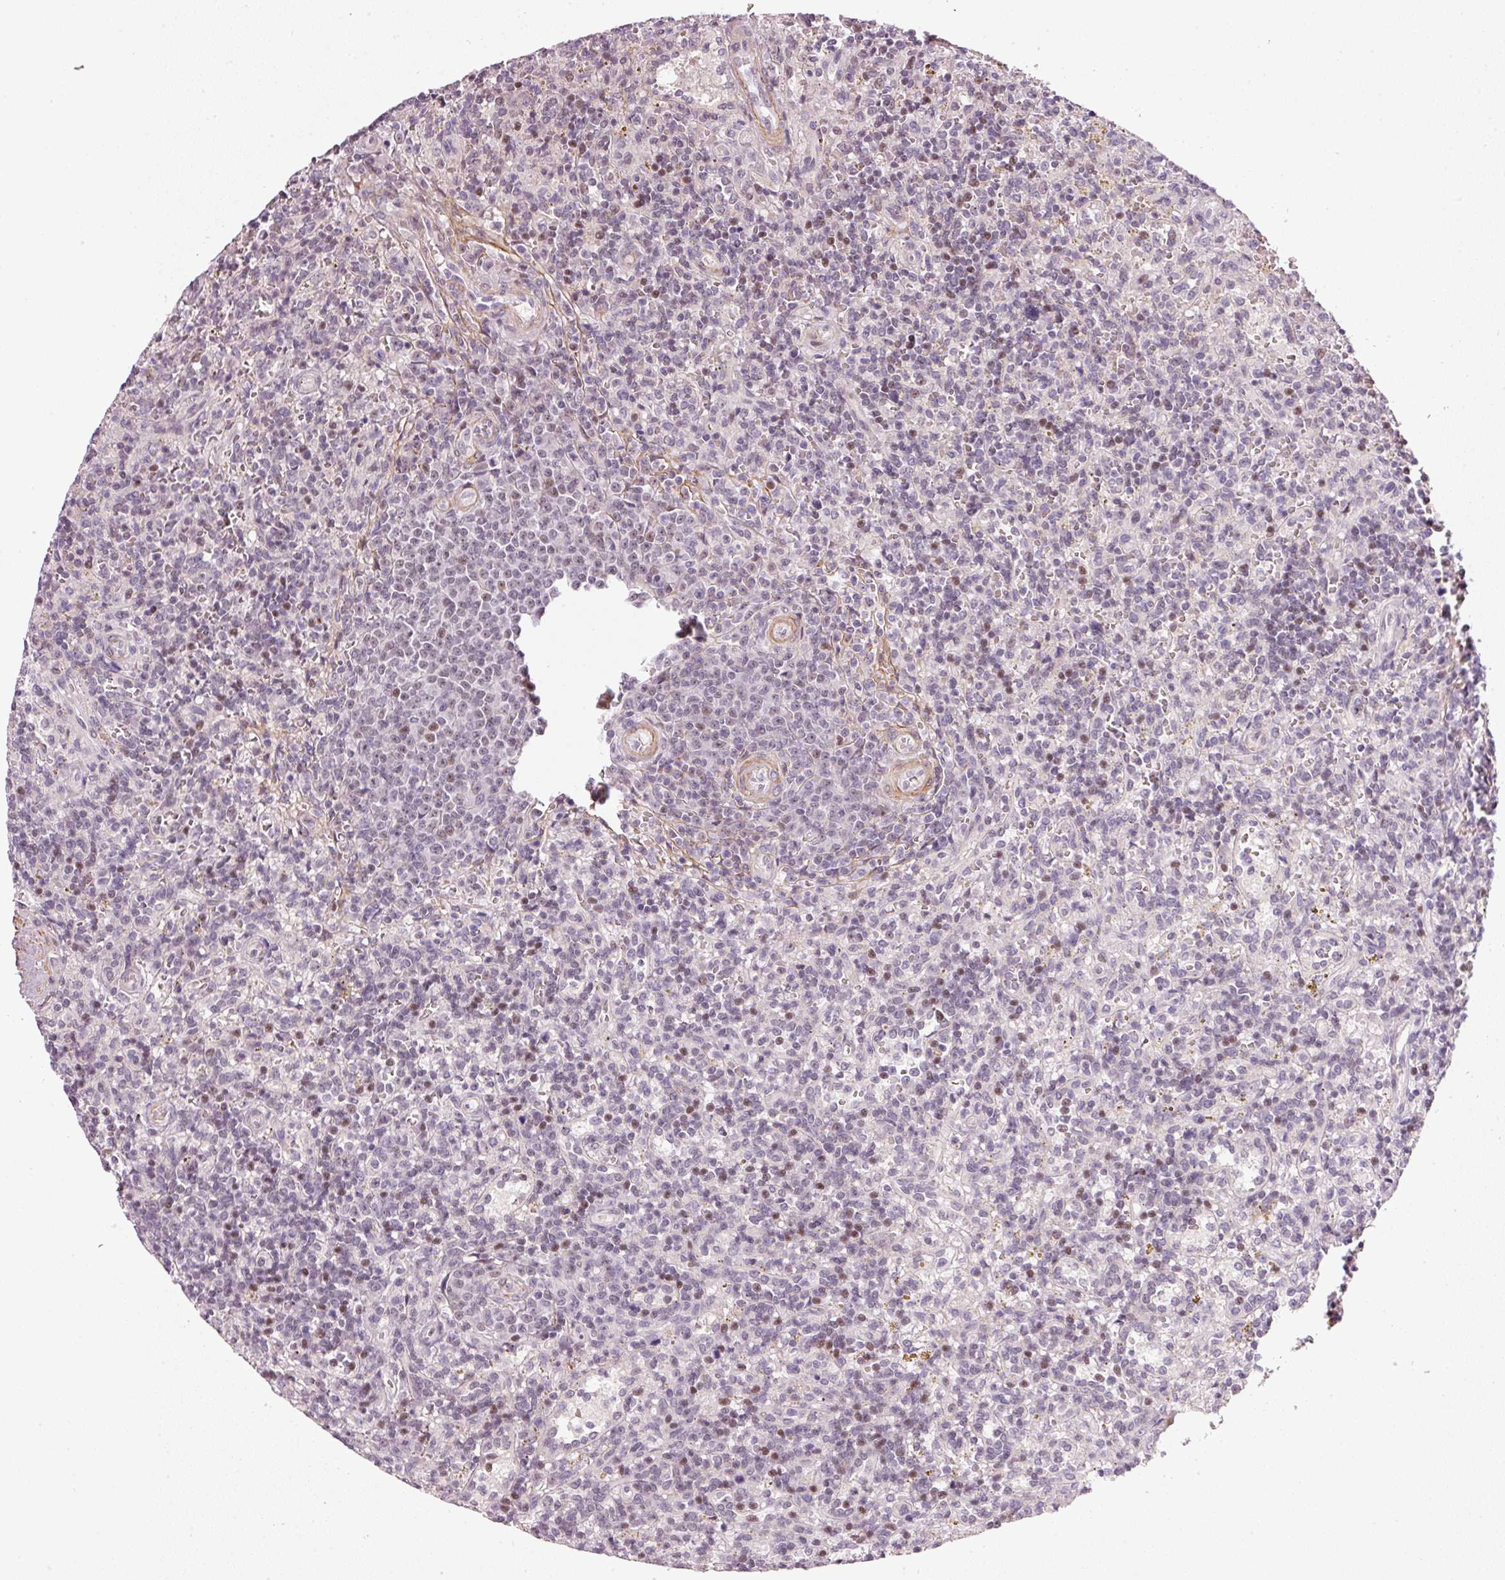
{"staining": {"intensity": "moderate", "quantity": "<25%", "location": "nuclear"}, "tissue": "lymphoma", "cell_type": "Tumor cells", "image_type": "cancer", "snomed": [{"axis": "morphology", "description": "Malignant lymphoma, non-Hodgkin's type, Low grade"}, {"axis": "topography", "description": "Spleen"}], "caption": "A brown stain labels moderate nuclear positivity of a protein in human lymphoma tumor cells. (IHC, brightfield microscopy, high magnification).", "gene": "MXRA8", "patient": {"sex": "male", "age": 67}}